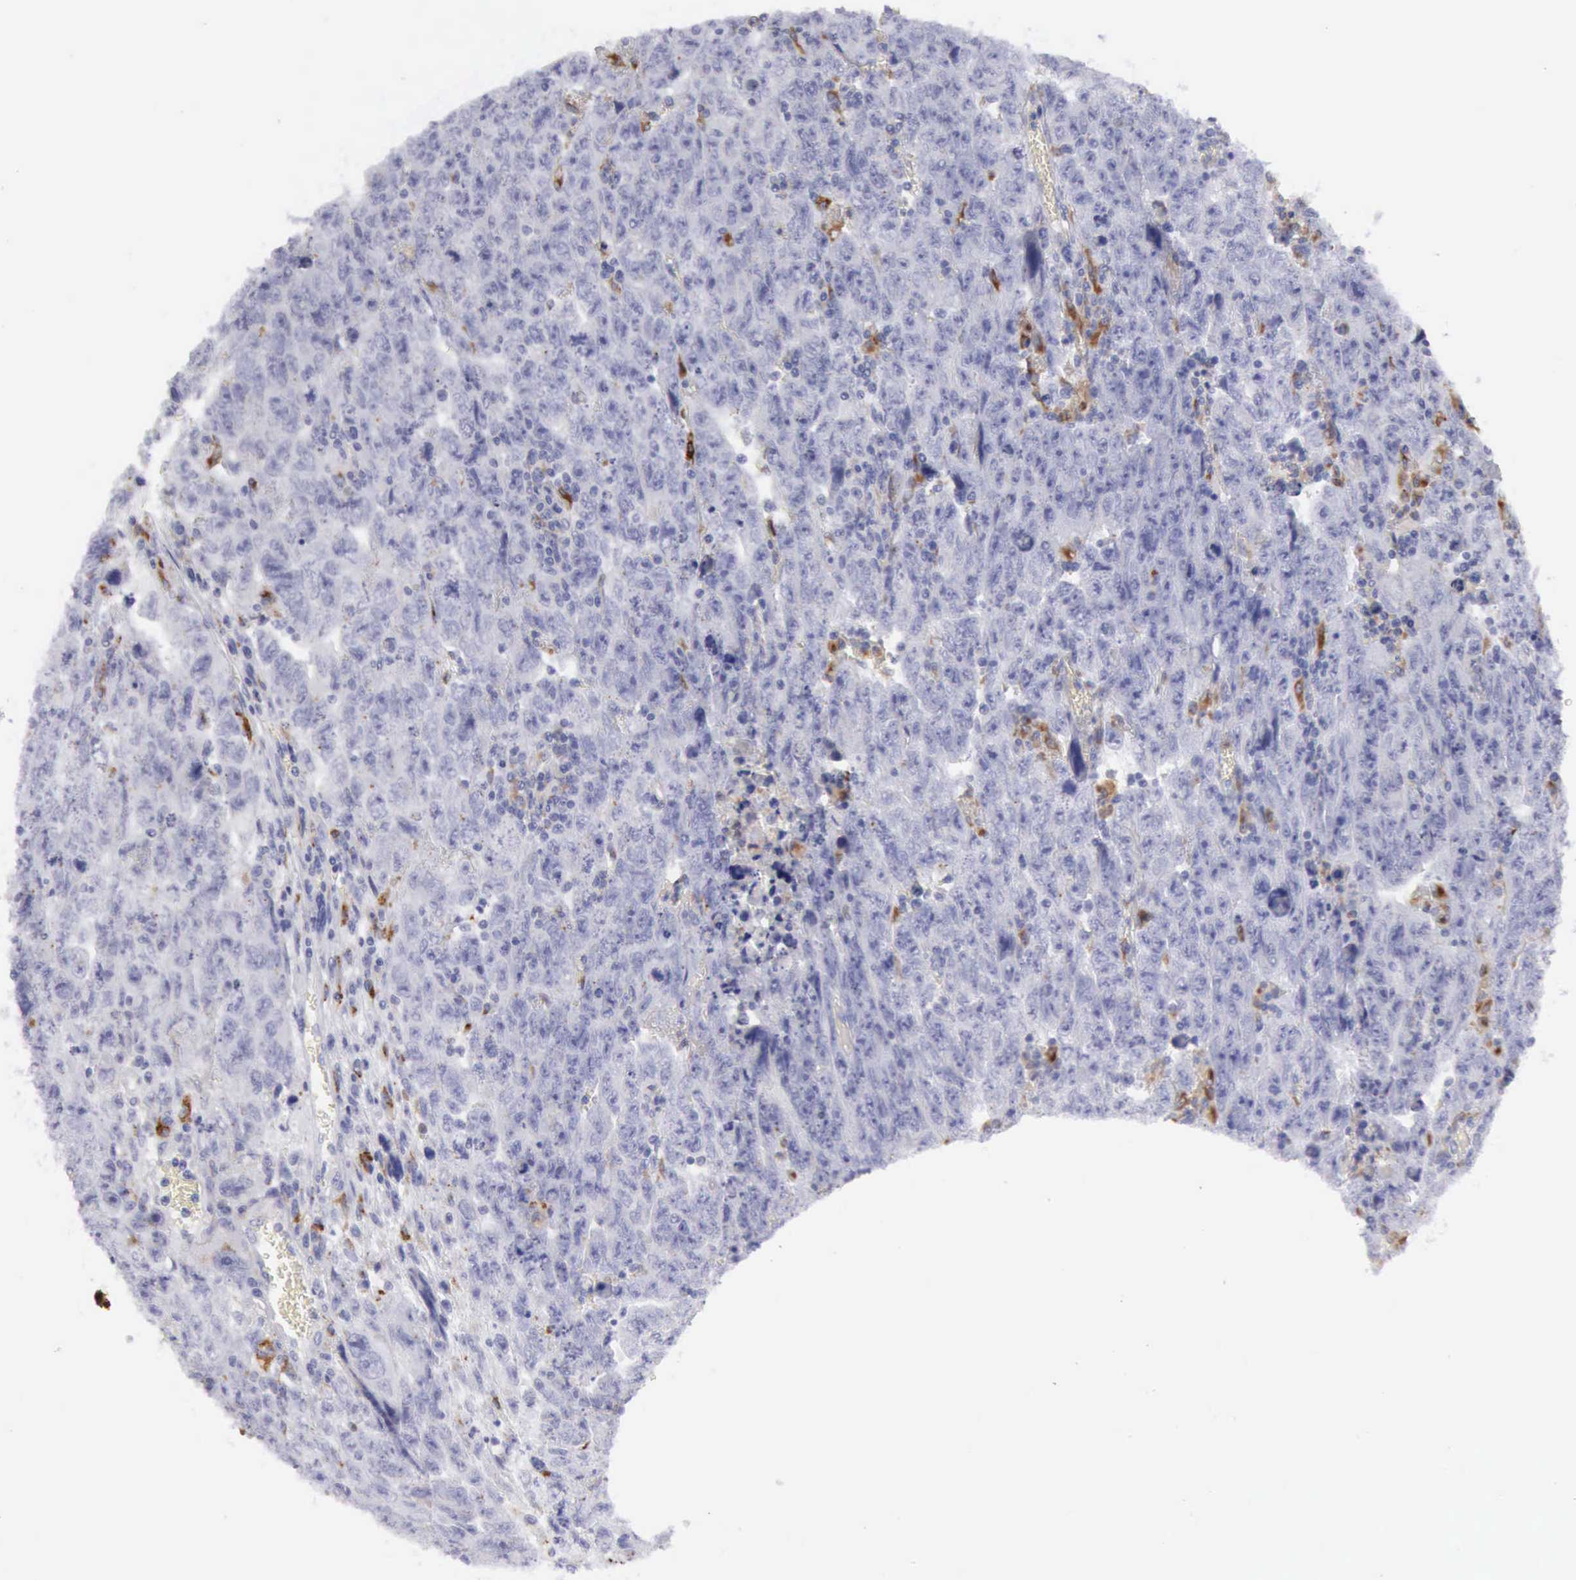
{"staining": {"intensity": "negative", "quantity": "none", "location": "none"}, "tissue": "testis cancer", "cell_type": "Tumor cells", "image_type": "cancer", "snomed": [{"axis": "morphology", "description": "Carcinoma, Embryonal, NOS"}, {"axis": "topography", "description": "Testis"}], "caption": "Testis cancer was stained to show a protein in brown. There is no significant positivity in tumor cells. (DAB (3,3'-diaminobenzidine) immunohistochemistry (IHC), high magnification).", "gene": "CTSS", "patient": {"sex": "male", "age": 28}}